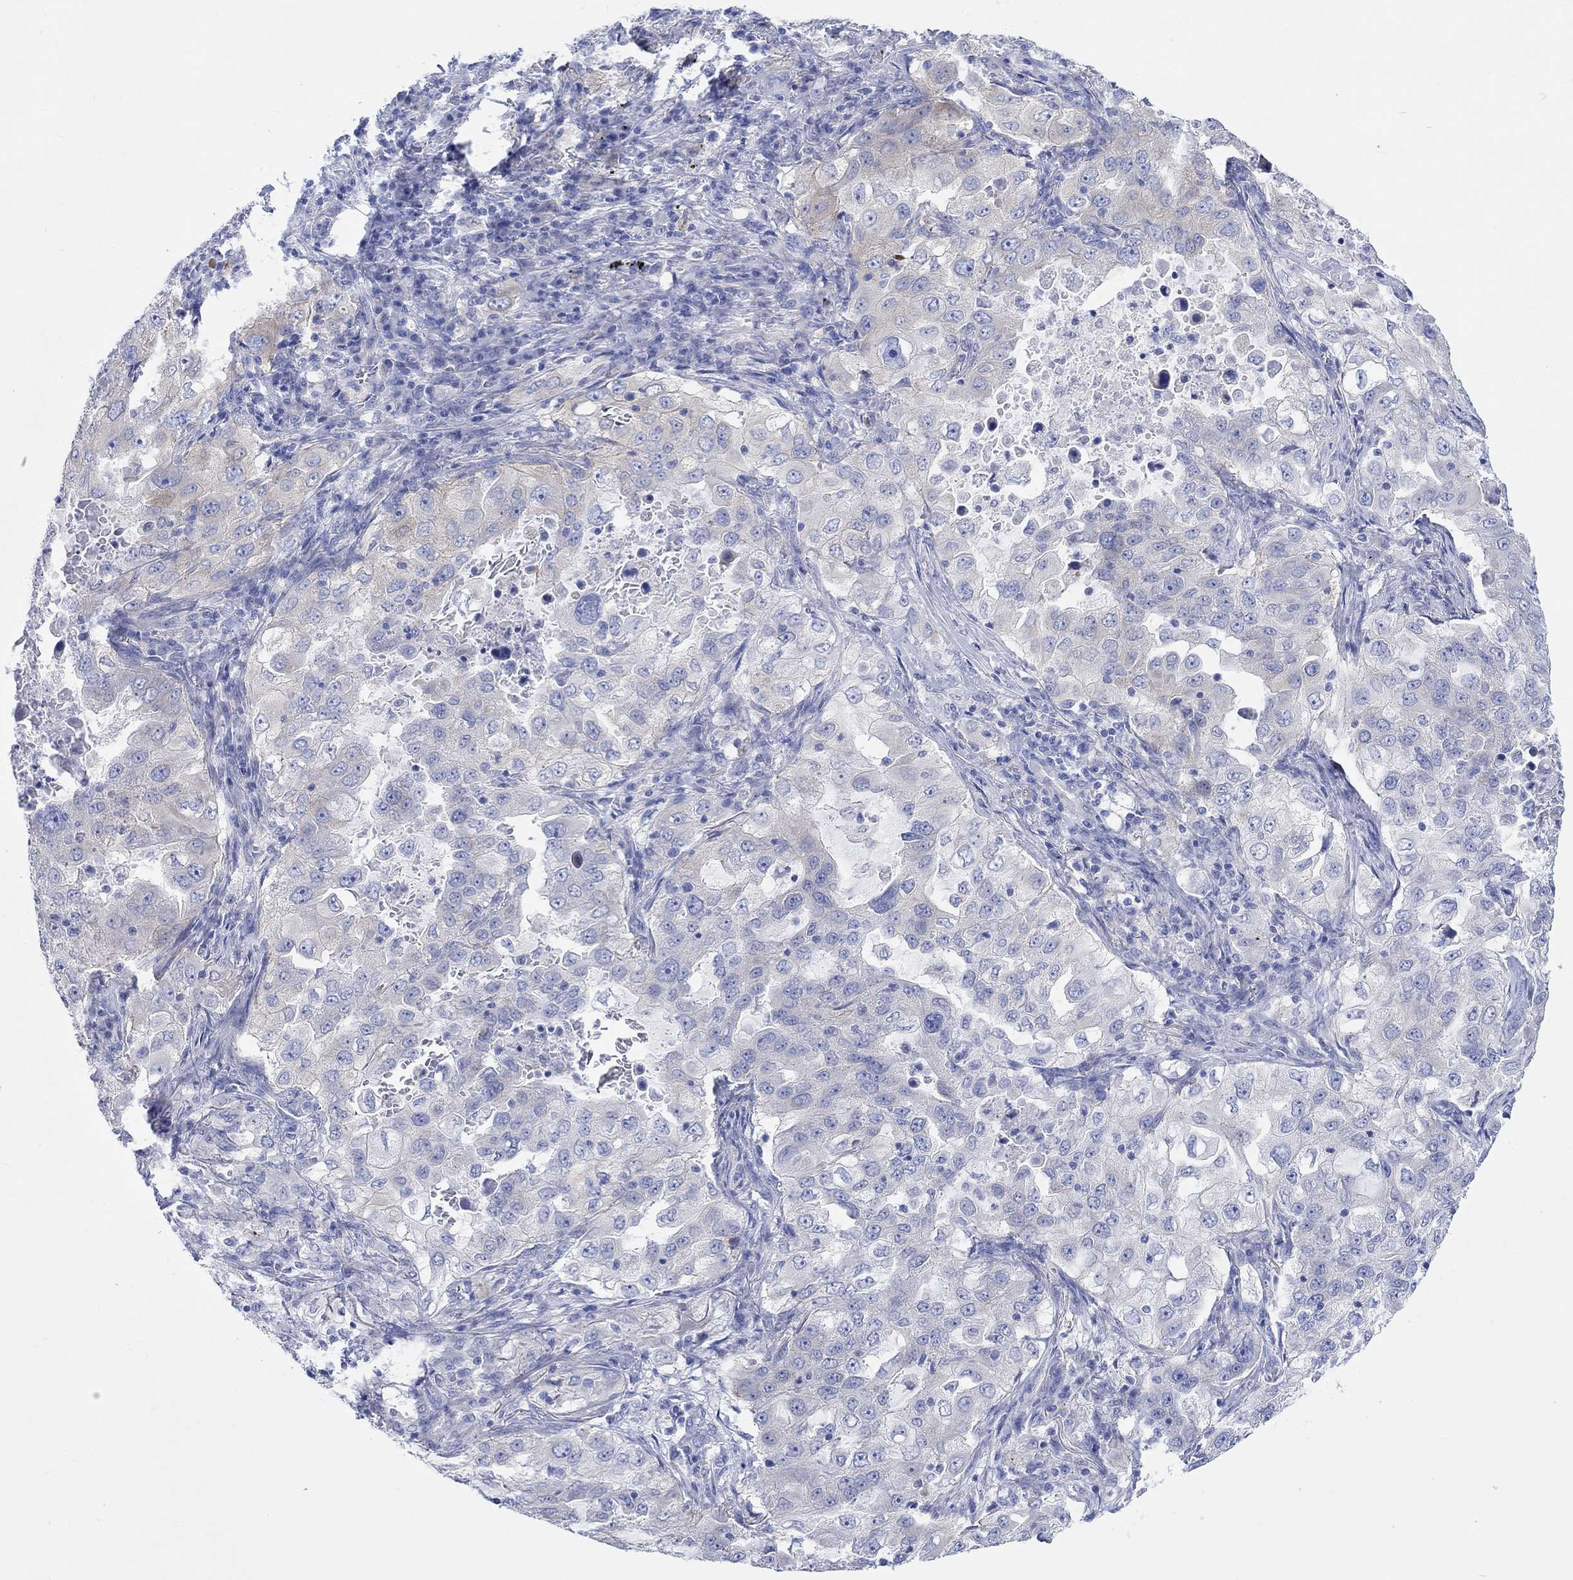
{"staining": {"intensity": "negative", "quantity": "none", "location": "none"}, "tissue": "lung cancer", "cell_type": "Tumor cells", "image_type": "cancer", "snomed": [{"axis": "morphology", "description": "Adenocarcinoma, NOS"}, {"axis": "topography", "description": "Lung"}], "caption": "This is a micrograph of immunohistochemistry staining of adenocarcinoma (lung), which shows no expression in tumor cells.", "gene": "REEP6", "patient": {"sex": "female", "age": 61}}